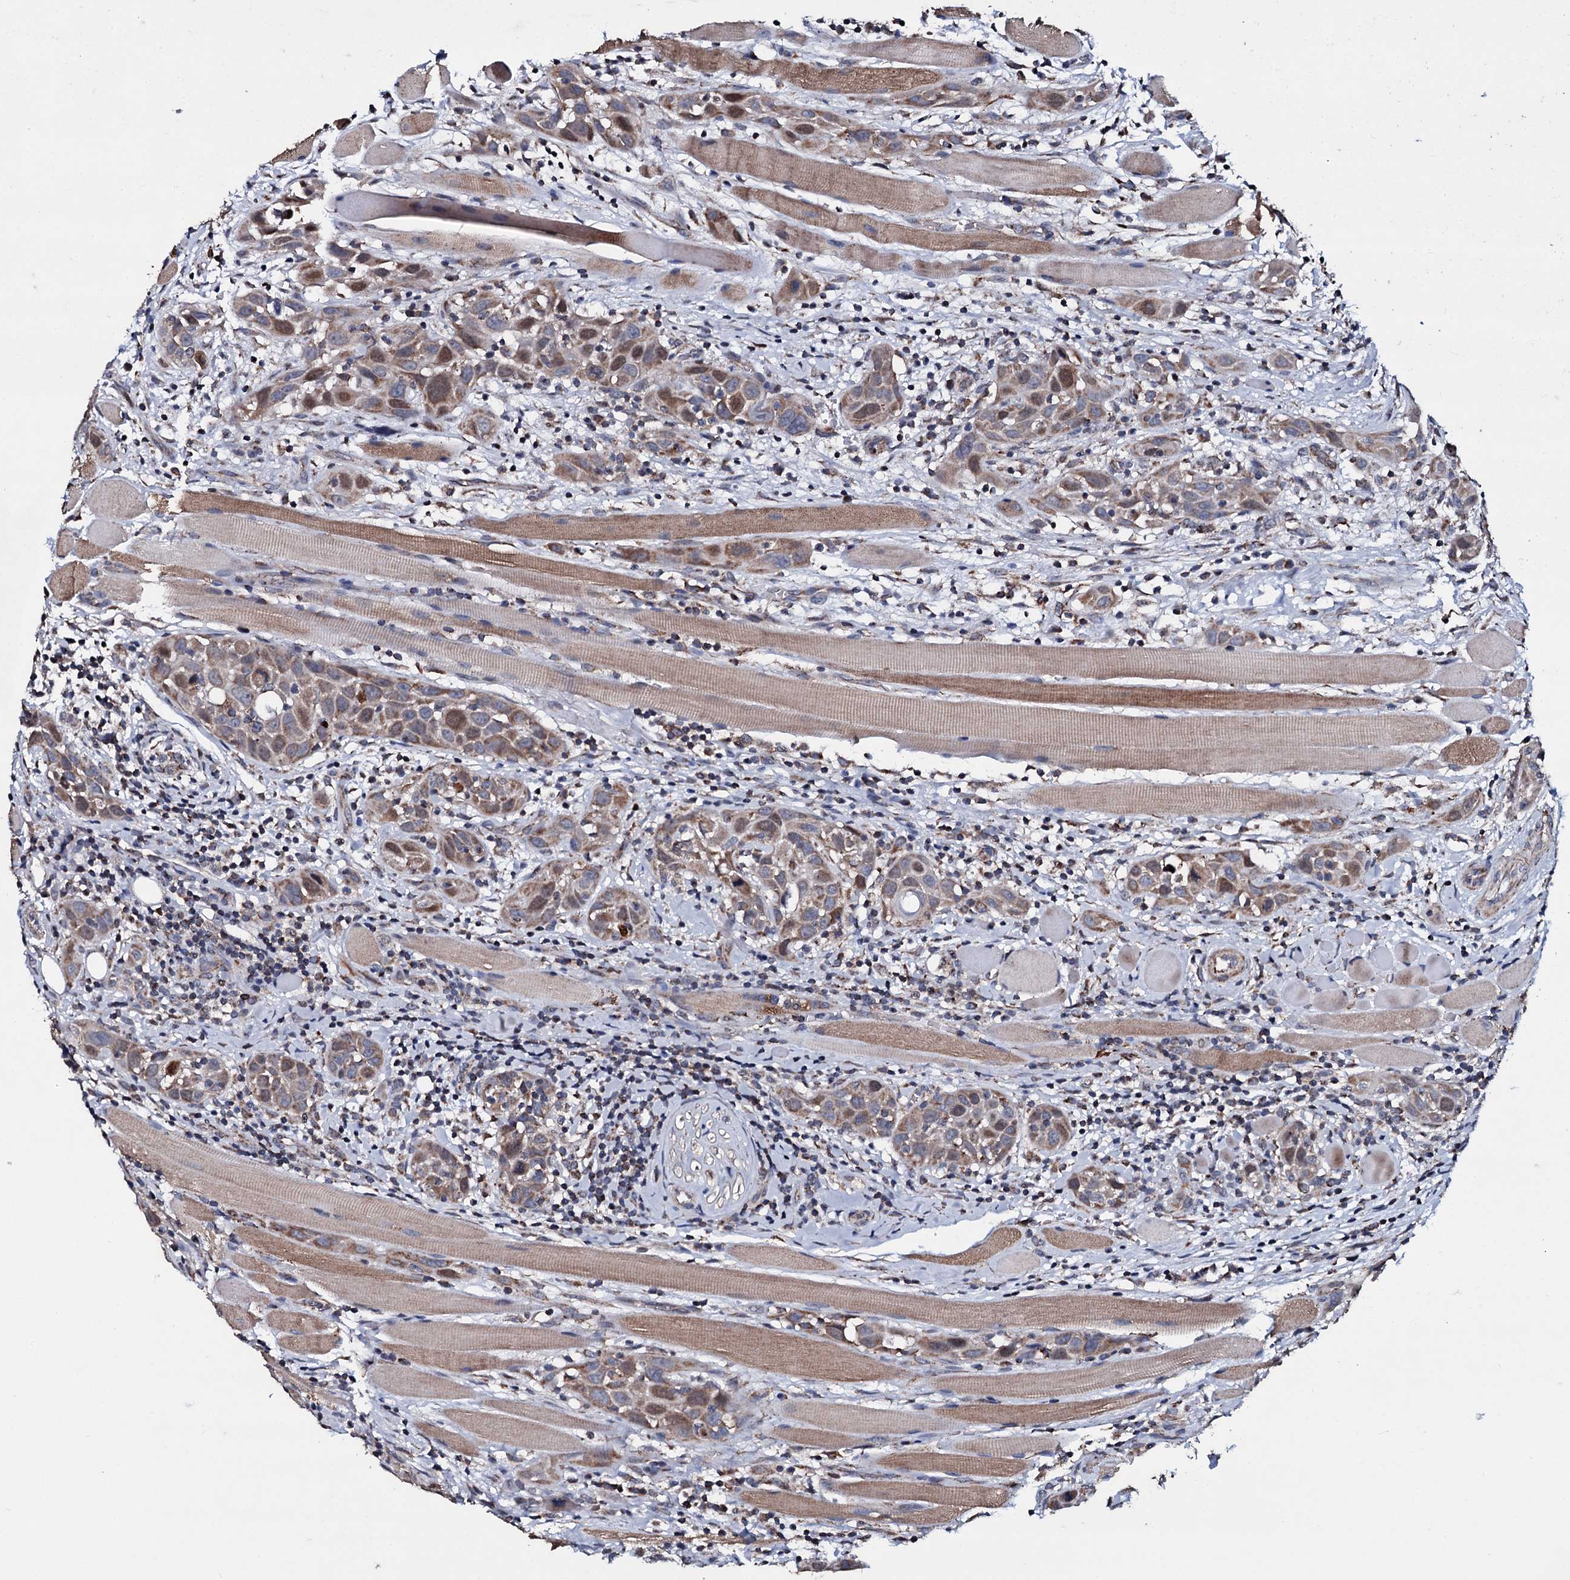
{"staining": {"intensity": "moderate", "quantity": ">75%", "location": "cytoplasmic/membranous,nuclear"}, "tissue": "head and neck cancer", "cell_type": "Tumor cells", "image_type": "cancer", "snomed": [{"axis": "morphology", "description": "Squamous cell carcinoma, NOS"}, {"axis": "topography", "description": "Oral tissue"}, {"axis": "topography", "description": "Head-Neck"}], "caption": "Squamous cell carcinoma (head and neck) was stained to show a protein in brown. There is medium levels of moderate cytoplasmic/membranous and nuclear staining in about >75% of tumor cells.", "gene": "DYNC2I2", "patient": {"sex": "female", "age": 50}}